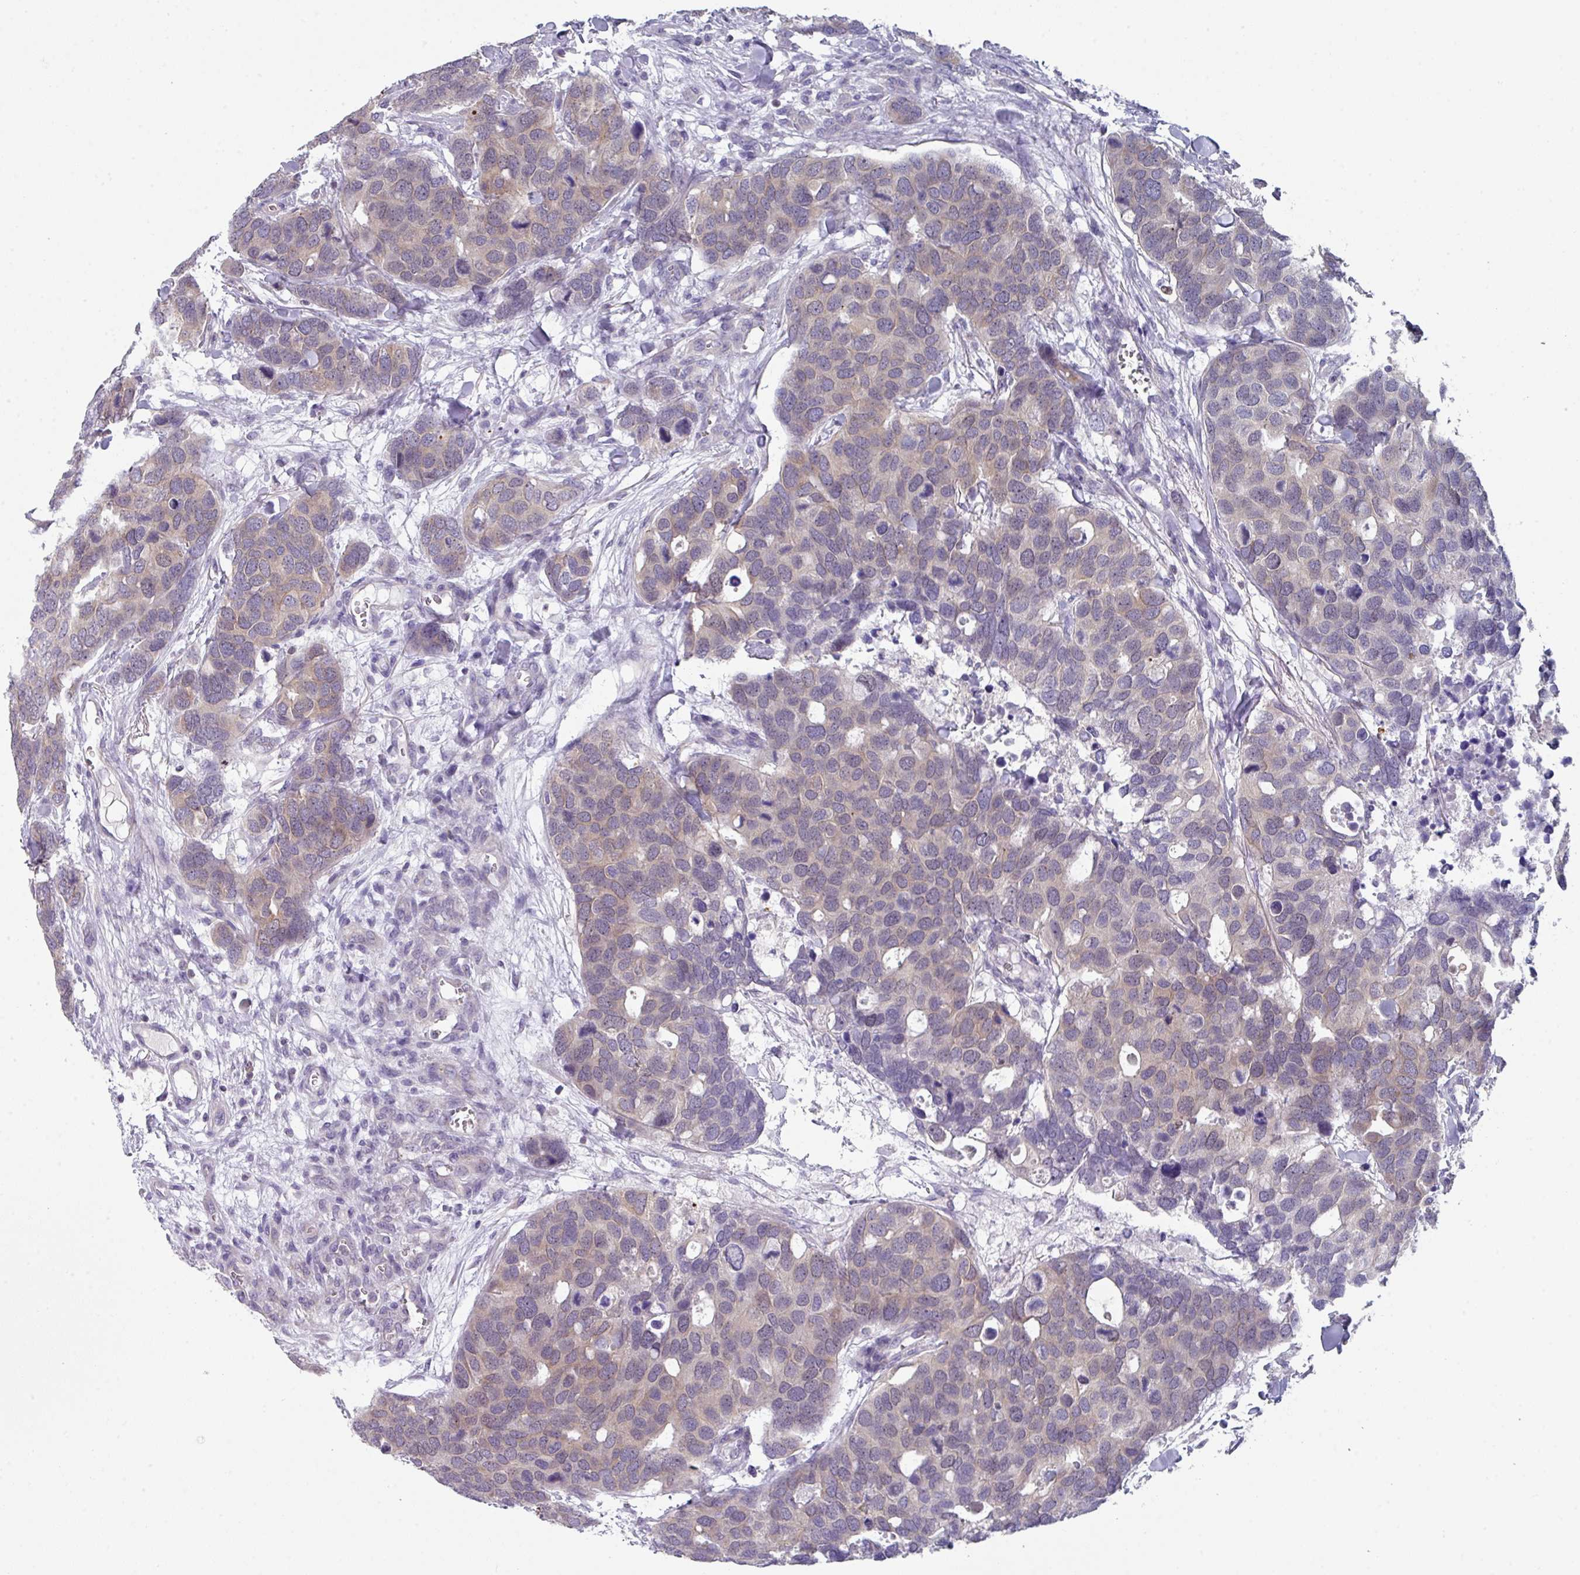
{"staining": {"intensity": "weak", "quantity": "<25%", "location": "cytoplasmic/membranous"}, "tissue": "breast cancer", "cell_type": "Tumor cells", "image_type": "cancer", "snomed": [{"axis": "morphology", "description": "Duct carcinoma"}, {"axis": "topography", "description": "Breast"}], "caption": "Immunohistochemistry image of breast cancer stained for a protein (brown), which demonstrates no positivity in tumor cells.", "gene": "DCAF12L2", "patient": {"sex": "female", "age": 83}}